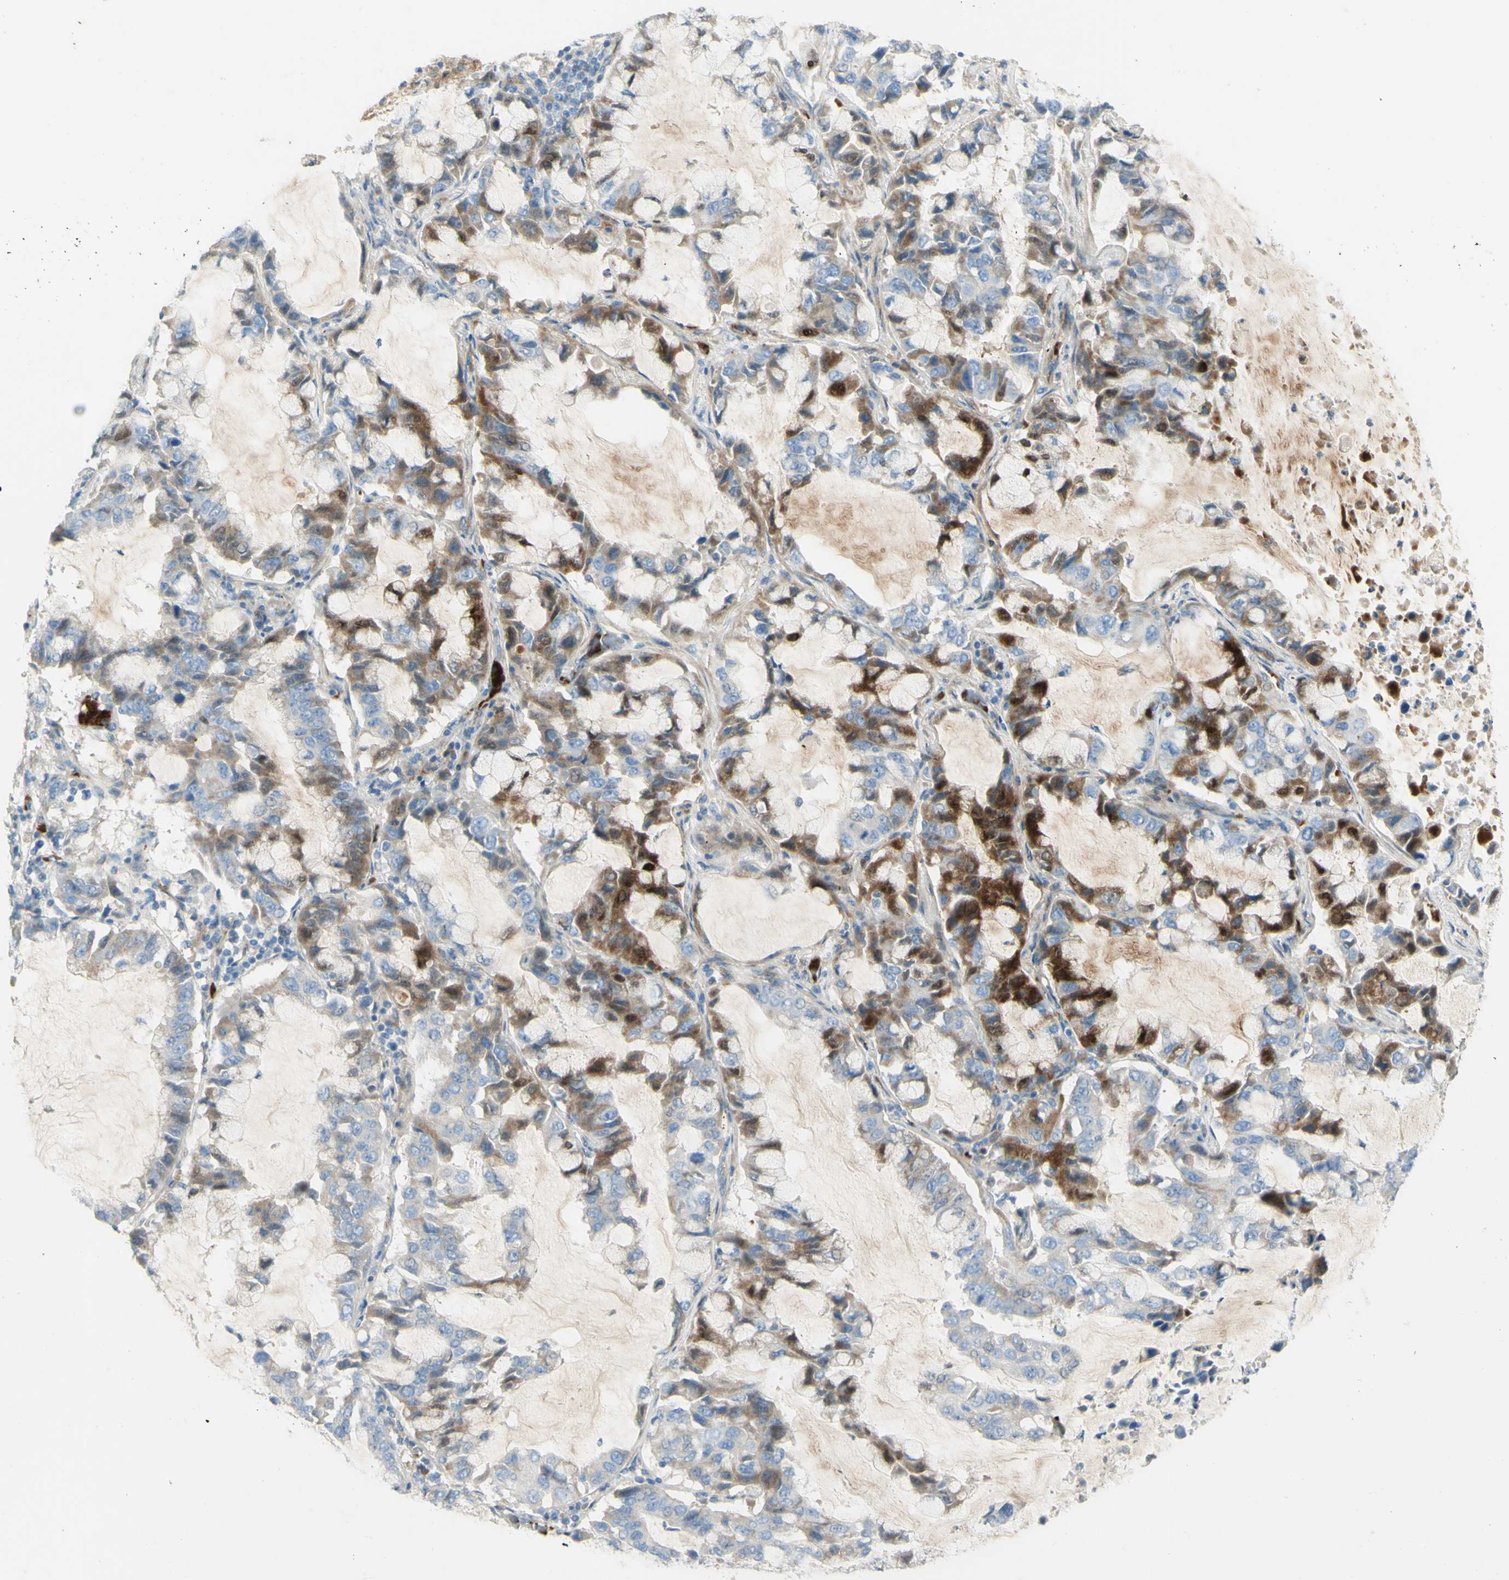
{"staining": {"intensity": "weak", "quantity": "25%-75%", "location": "cytoplasmic/membranous"}, "tissue": "lung cancer", "cell_type": "Tumor cells", "image_type": "cancer", "snomed": [{"axis": "morphology", "description": "Adenocarcinoma, NOS"}, {"axis": "topography", "description": "Lung"}], "caption": "This is an image of IHC staining of adenocarcinoma (lung), which shows weak positivity in the cytoplasmic/membranous of tumor cells.", "gene": "GAN", "patient": {"sex": "male", "age": 64}}